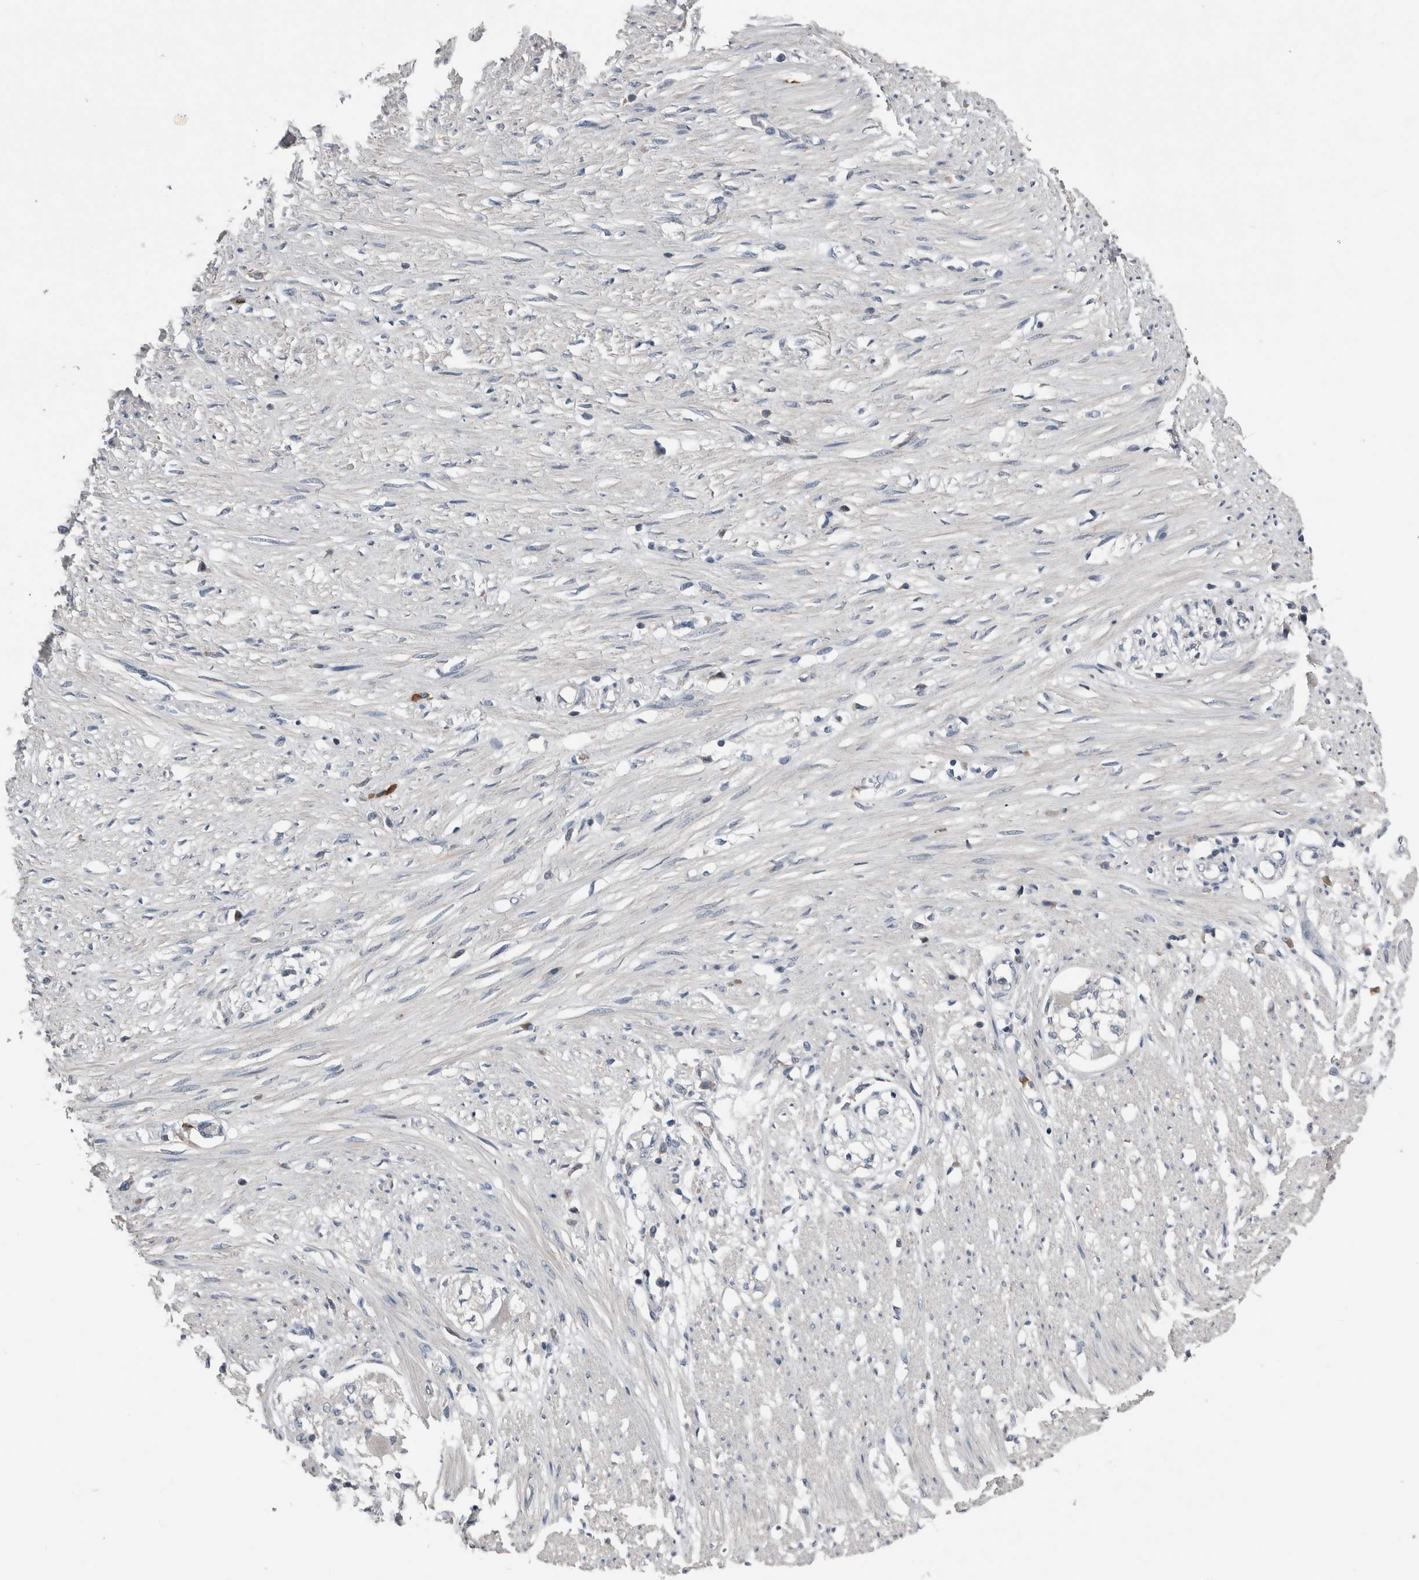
{"staining": {"intensity": "negative", "quantity": "none", "location": "none"}, "tissue": "adipose tissue", "cell_type": "Adipocytes", "image_type": "normal", "snomed": [{"axis": "morphology", "description": "Normal tissue, NOS"}, {"axis": "morphology", "description": "Adenocarcinoma, NOS"}, {"axis": "topography", "description": "Colon"}, {"axis": "topography", "description": "Peripheral nerve tissue"}], "caption": "A micrograph of human adipose tissue is negative for staining in adipocytes. (Brightfield microscopy of DAB (3,3'-diaminobenzidine) immunohistochemistry at high magnification).", "gene": "CRNN", "patient": {"sex": "male", "age": 14}}